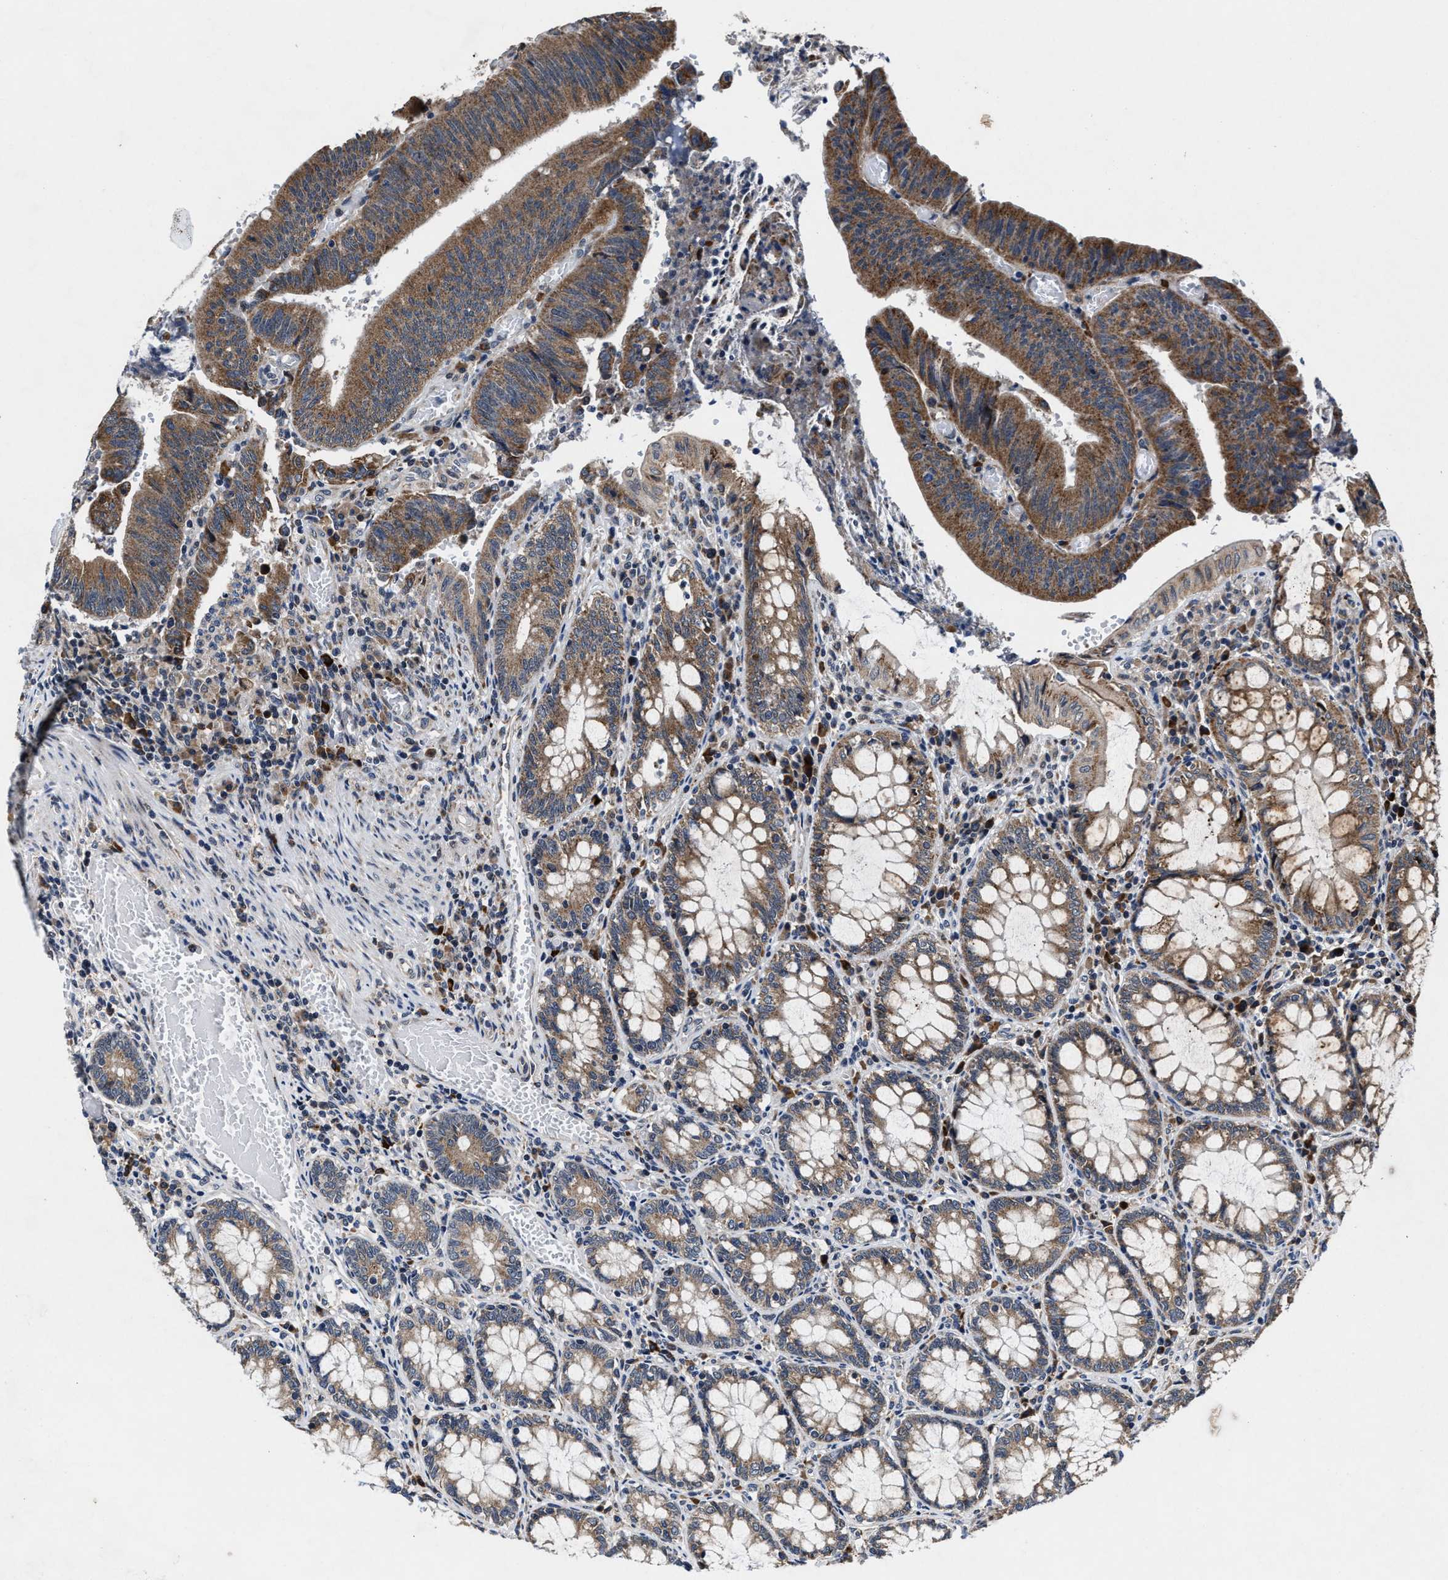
{"staining": {"intensity": "moderate", "quantity": ">75%", "location": "cytoplasmic/membranous"}, "tissue": "colorectal cancer", "cell_type": "Tumor cells", "image_type": "cancer", "snomed": [{"axis": "morphology", "description": "Normal tissue, NOS"}, {"axis": "morphology", "description": "Adenocarcinoma, NOS"}, {"axis": "topography", "description": "Rectum"}], "caption": "Immunohistochemical staining of colorectal cancer shows medium levels of moderate cytoplasmic/membranous positivity in about >75% of tumor cells. (brown staining indicates protein expression, while blue staining denotes nuclei).", "gene": "TMEM53", "patient": {"sex": "female", "age": 66}}